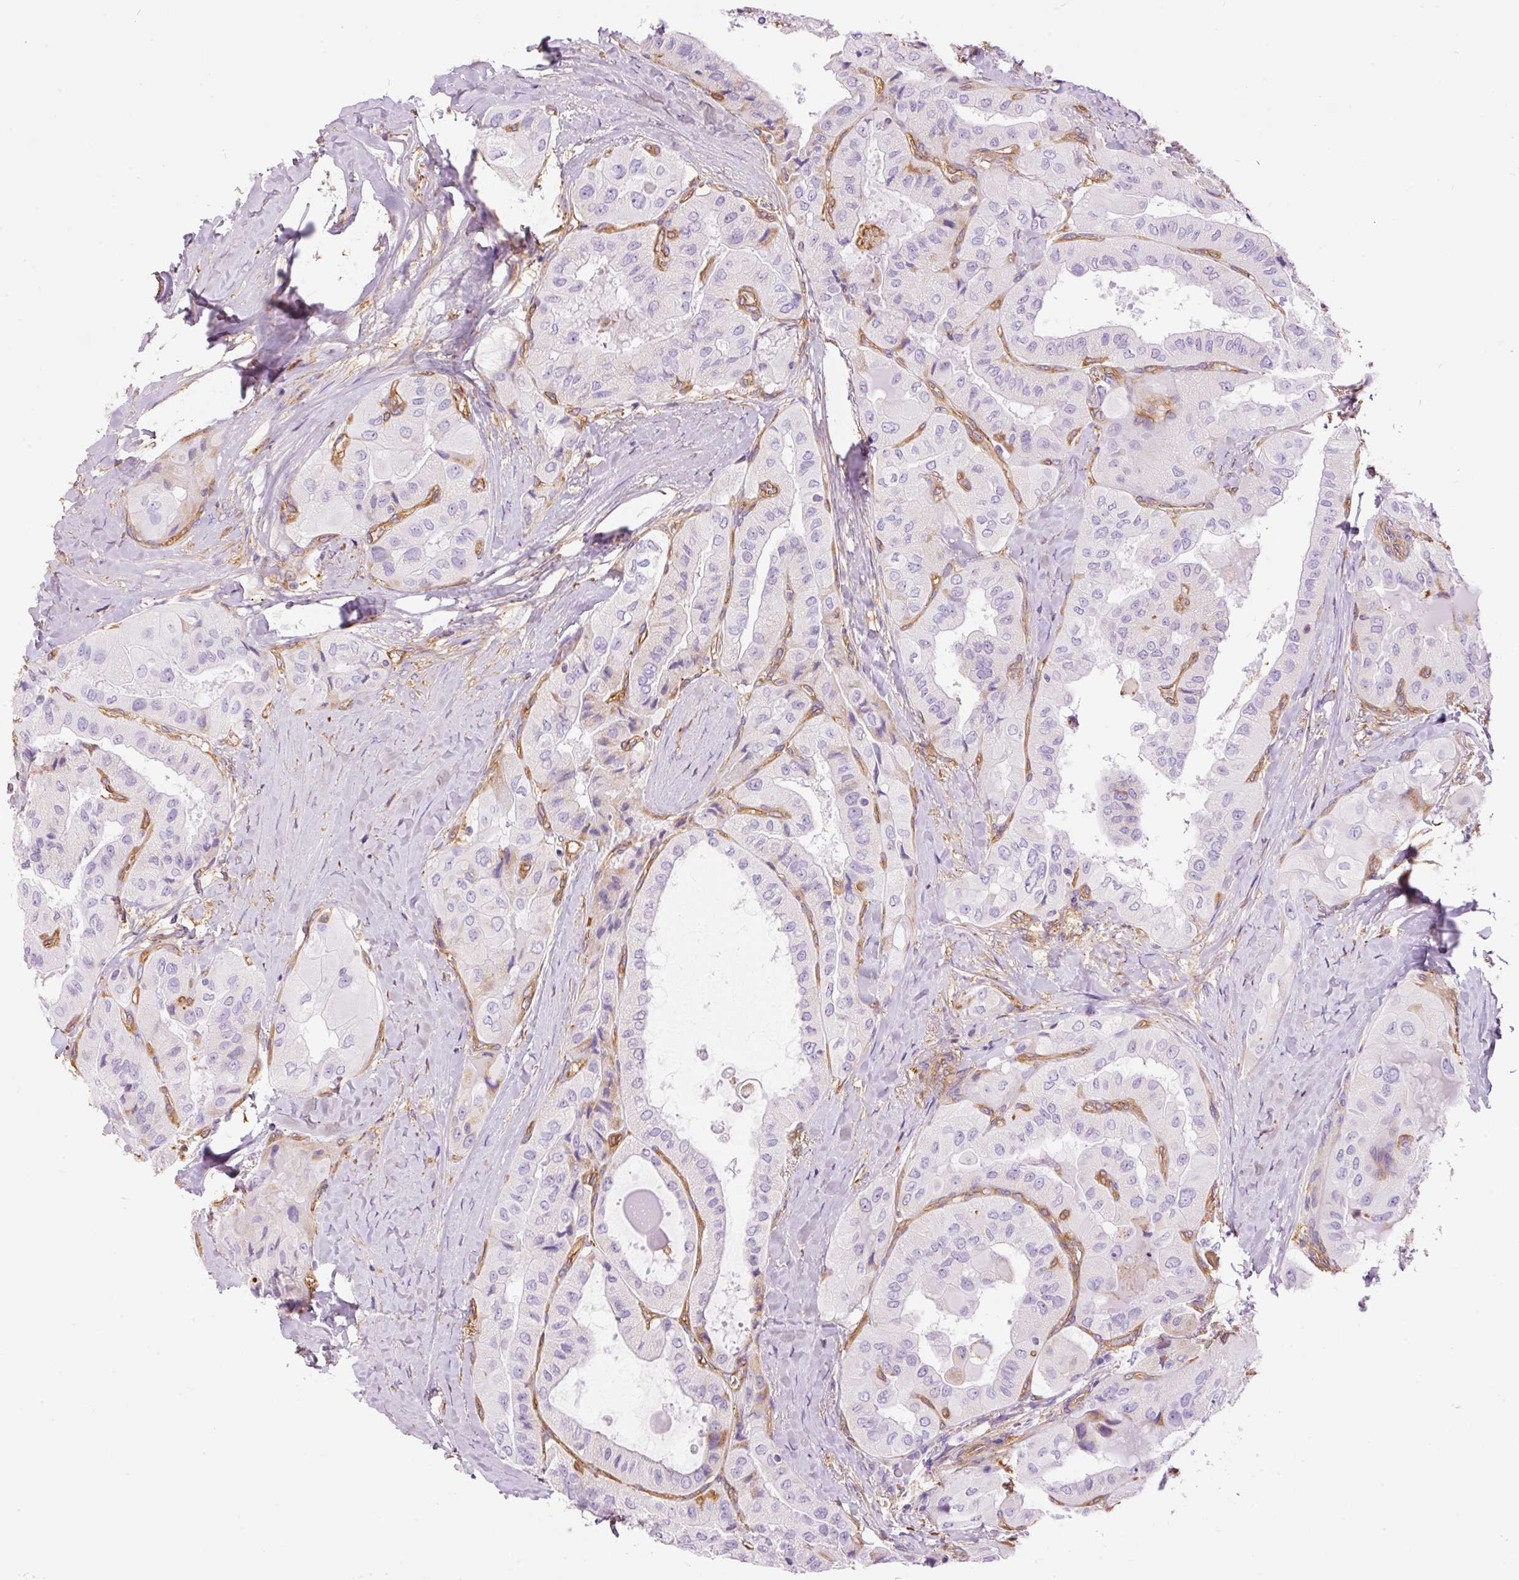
{"staining": {"intensity": "negative", "quantity": "none", "location": "none"}, "tissue": "thyroid cancer", "cell_type": "Tumor cells", "image_type": "cancer", "snomed": [{"axis": "morphology", "description": "Normal tissue, NOS"}, {"axis": "morphology", "description": "Papillary adenocarcinoma, NOS"}, {"axis": "topography", "description": "Thyroid gland"}], "caption": "Tumor cells are negative for brown protein staining in thyroid papillary adenocarcinoma.", "gene": "IL10RB", "patient": {"sex": "female", "age": 59}}